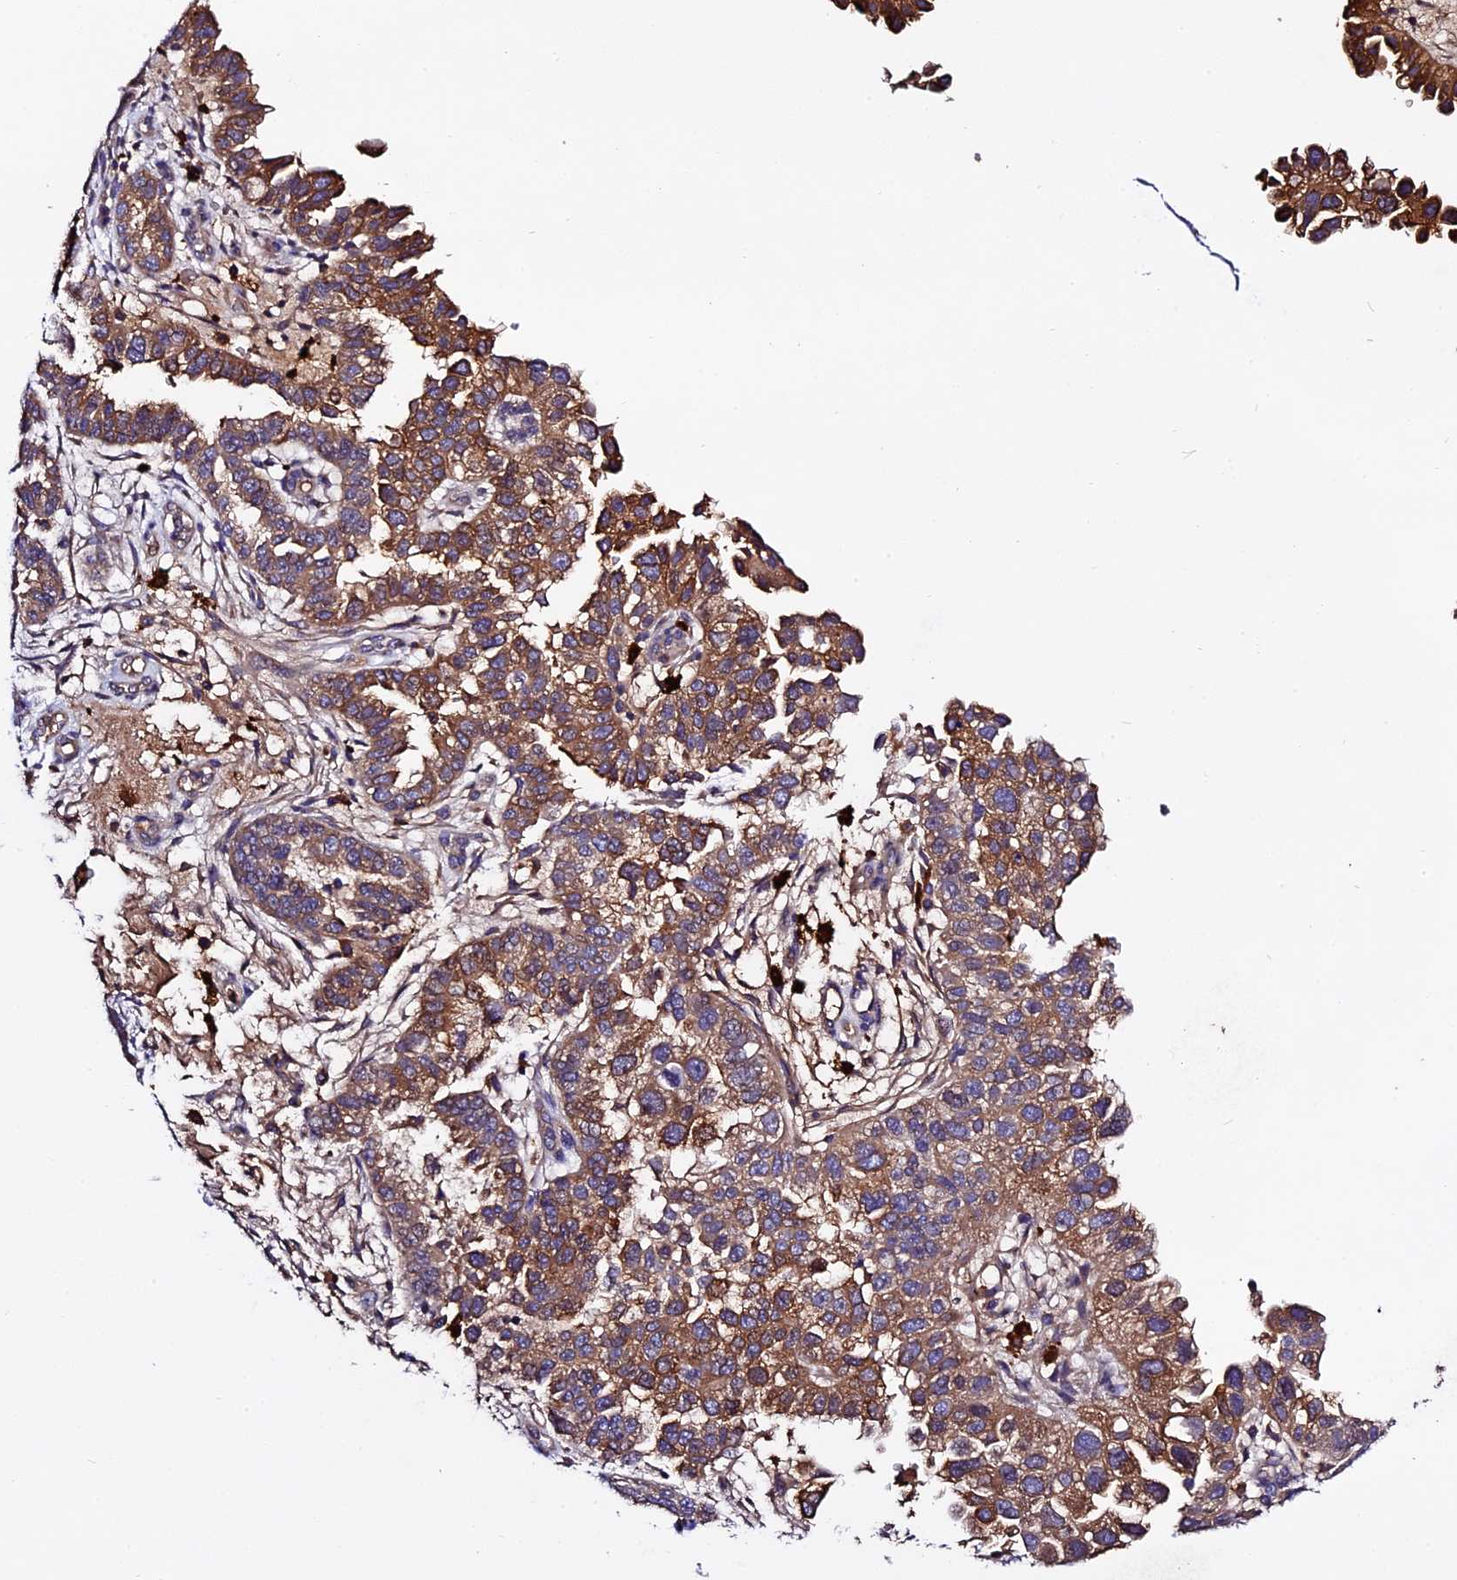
{"staining": {"intensity": "moderate", "quantity": "25%-75%", "location": "cytoplasmic/membranous"}, "tissue": "endometrial cancer", "cell_type": "Tumor cells", "image_type": "cancer", "snomed": [{"axis": "morphology", "description": "Adenocarcinoma, NOS"}, {"axis": "topography", "description": "Endometrium"}], "caption": "Moderate cytoplasmic/membranous expression for a protein is seen in approximately 25%-75% of tumor cells of endometrial cancer (adenocarcinoma) using immunohistochemistry (IHC).", "gene": "CILP2", "patient": {"sex": "female", "age": 85}}